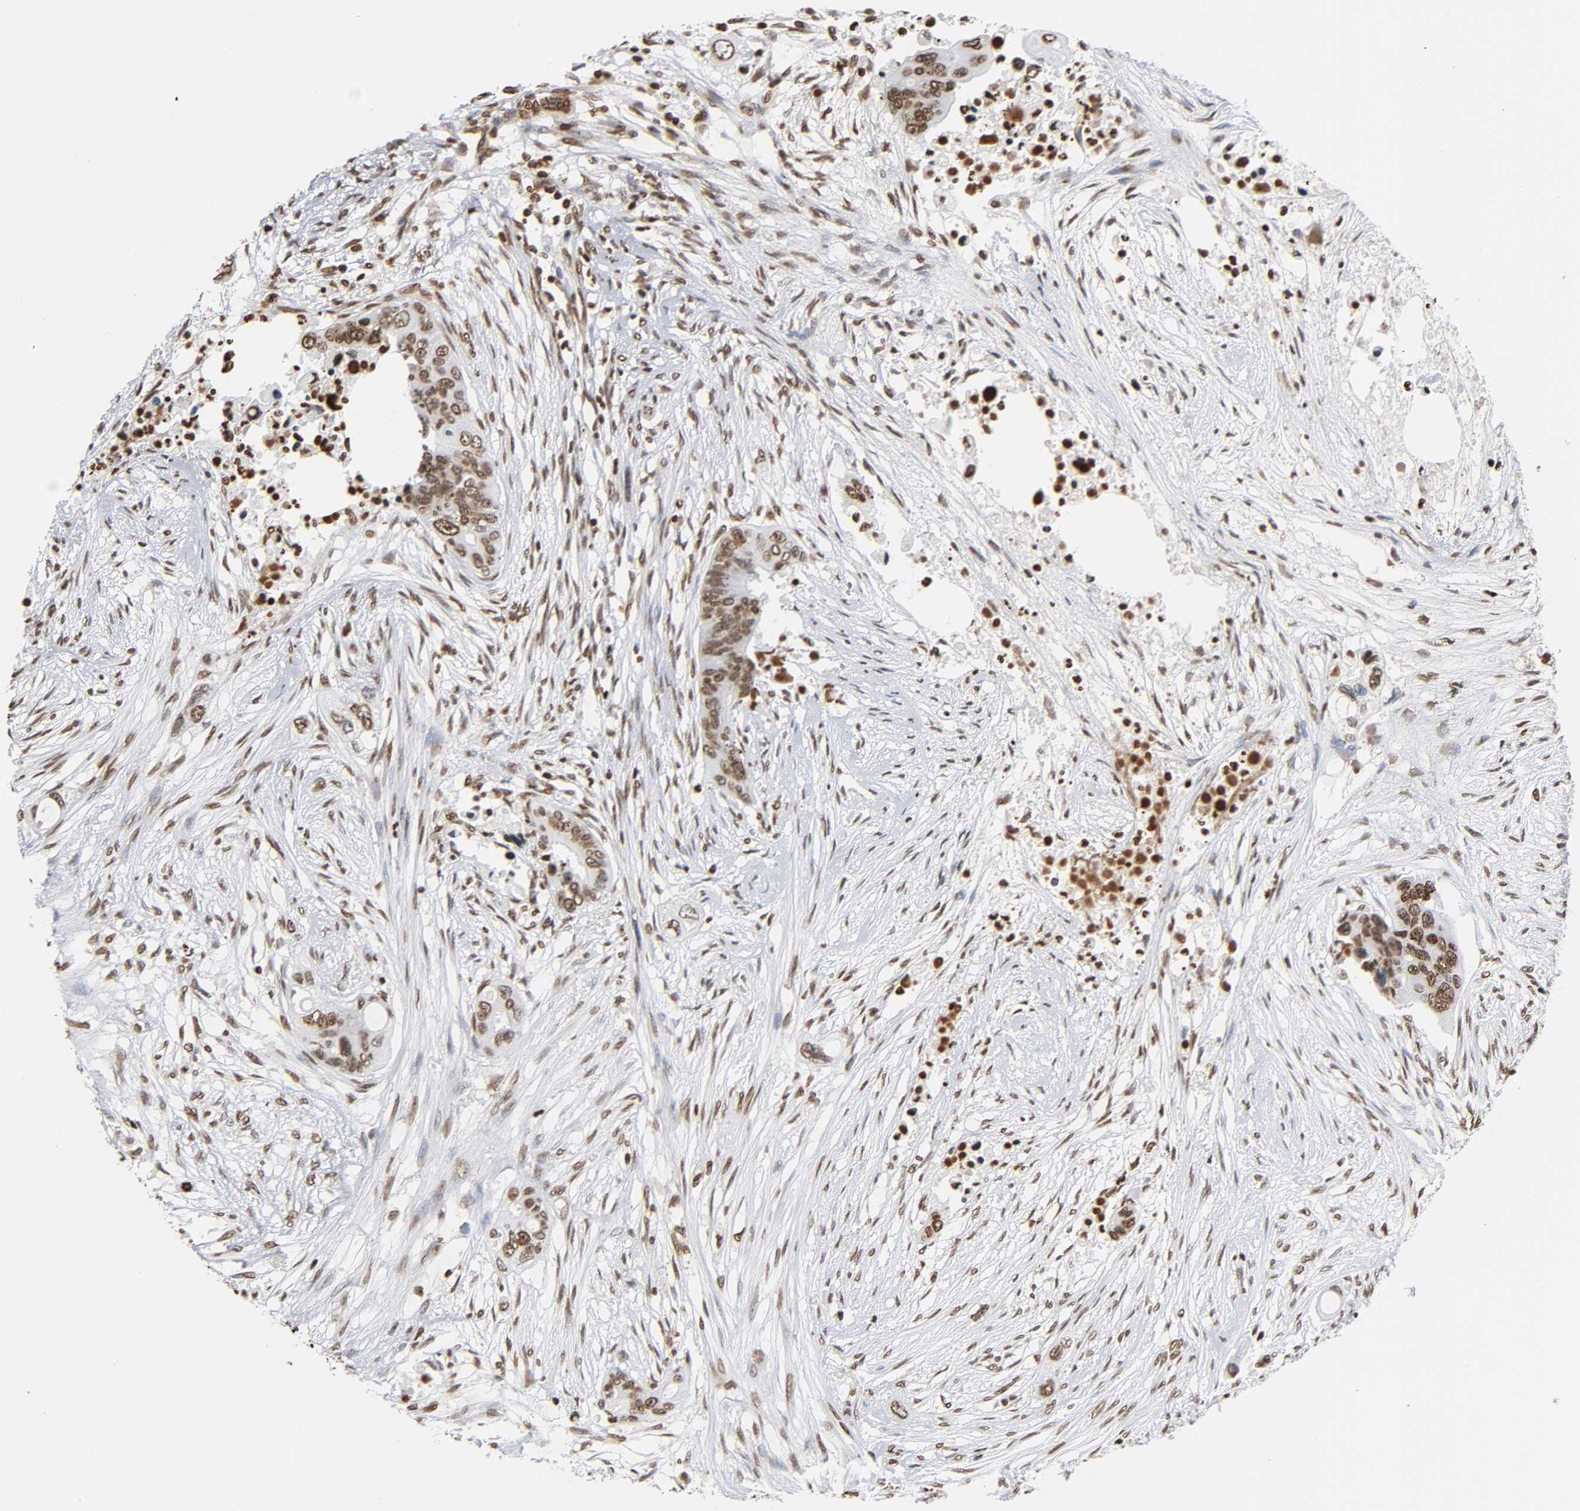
{"staining": {"intensity": "moderate", "quantity": ">75%", "location": "nuclear"}, "tissue": "colorectal cancer", "cell_type": "Tumor cells", "image_type": "cancer", "snomed": [{"axis": "morphology", "description": "Adenocarcinoma, NOS"}, {"axis": "topography", "description": "Colon"}], "caption": "Immunohistochemistry (IHC) image of neoplastic tissue: human colorectal cancer (adenocarcinoma) stained using immunohistochemistry (IHC) displays medium levels of moderate protein expression localized specifically in the nuclear of tumor cells, appearing as a nuclear brown color.", "gene": "HOXA6", "patient": {"sex": "female", "age": 57}}